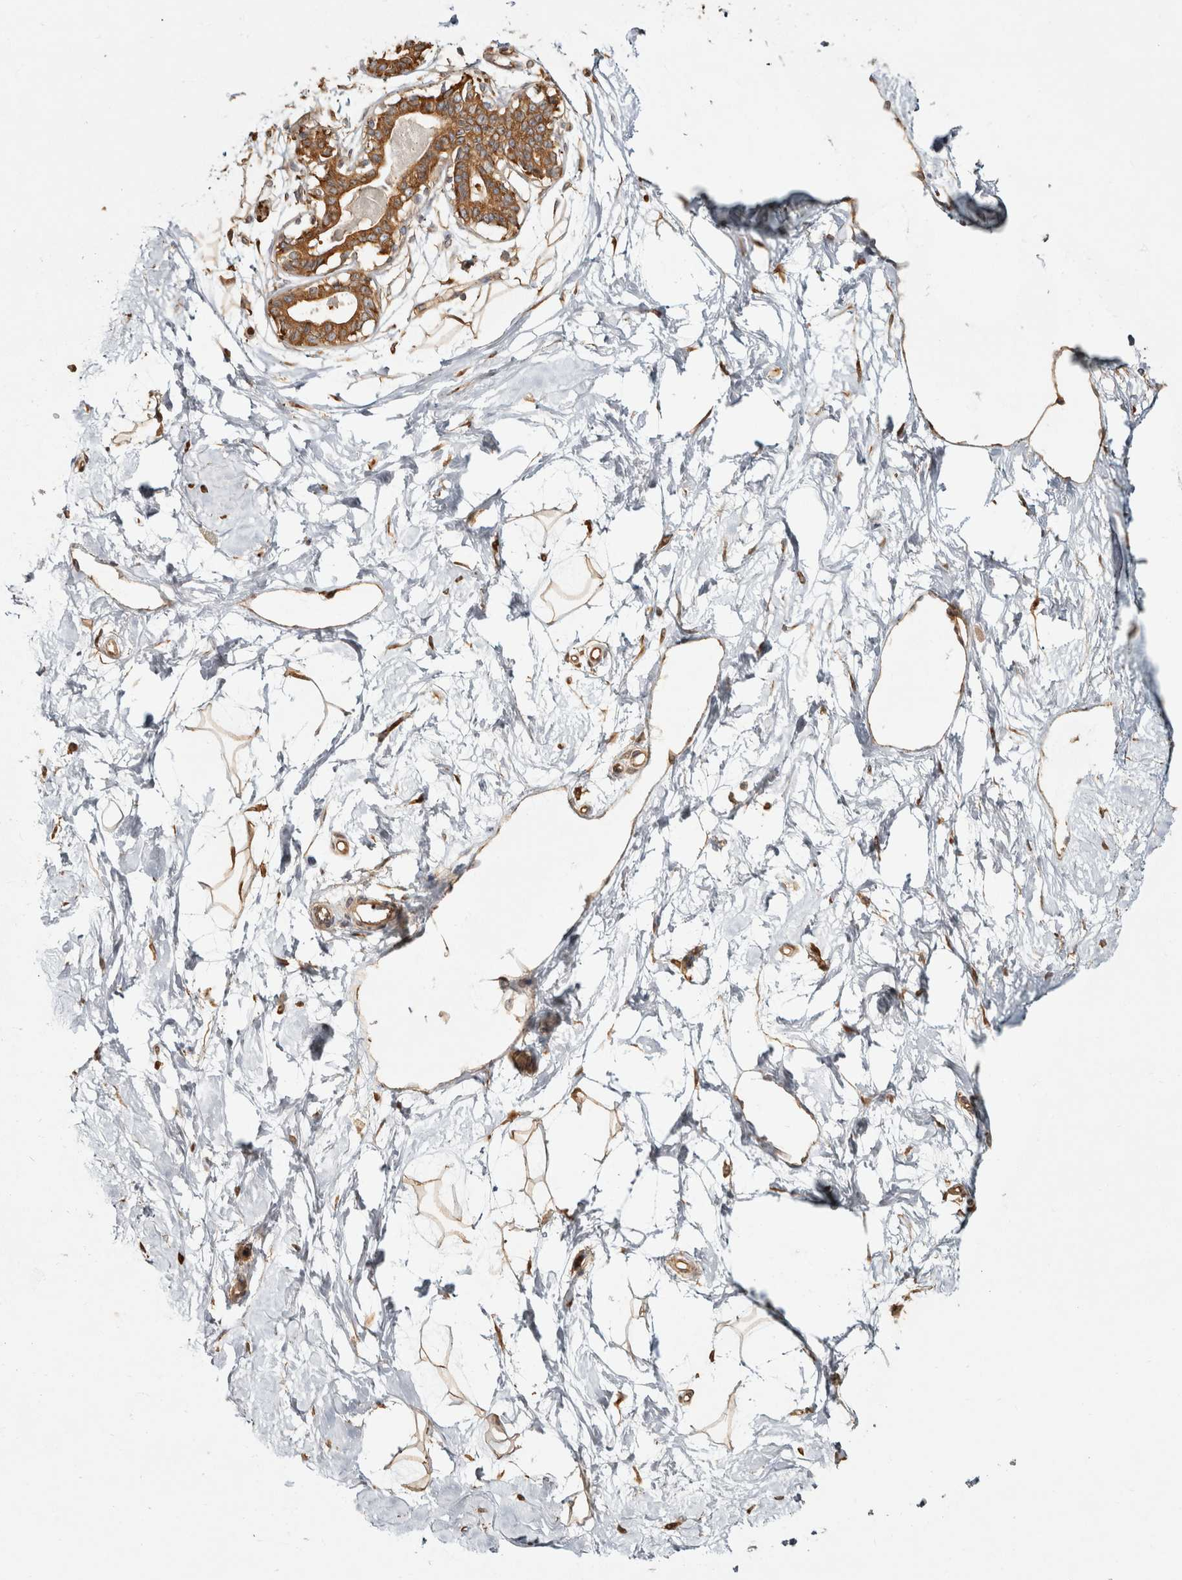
{"staining": {"intensity": "strong", "quantity": ">75%", "location": "nuclear"}, "tissue": "breast", "cell_type": "Adipocytes", "image_type": "normal", "snomed": [{"axis": "morphology", "description": "Normal tissue, NOS"}, {"axis": "topography", "description": "Breast"}], "caption": "Breast stained with DAB IHC displays high levels of strong nuclear positivity in approximately >75% of adipocytes.", "gene": "CAMSAP2", "patient": {"sex": "female", "age": 45}}